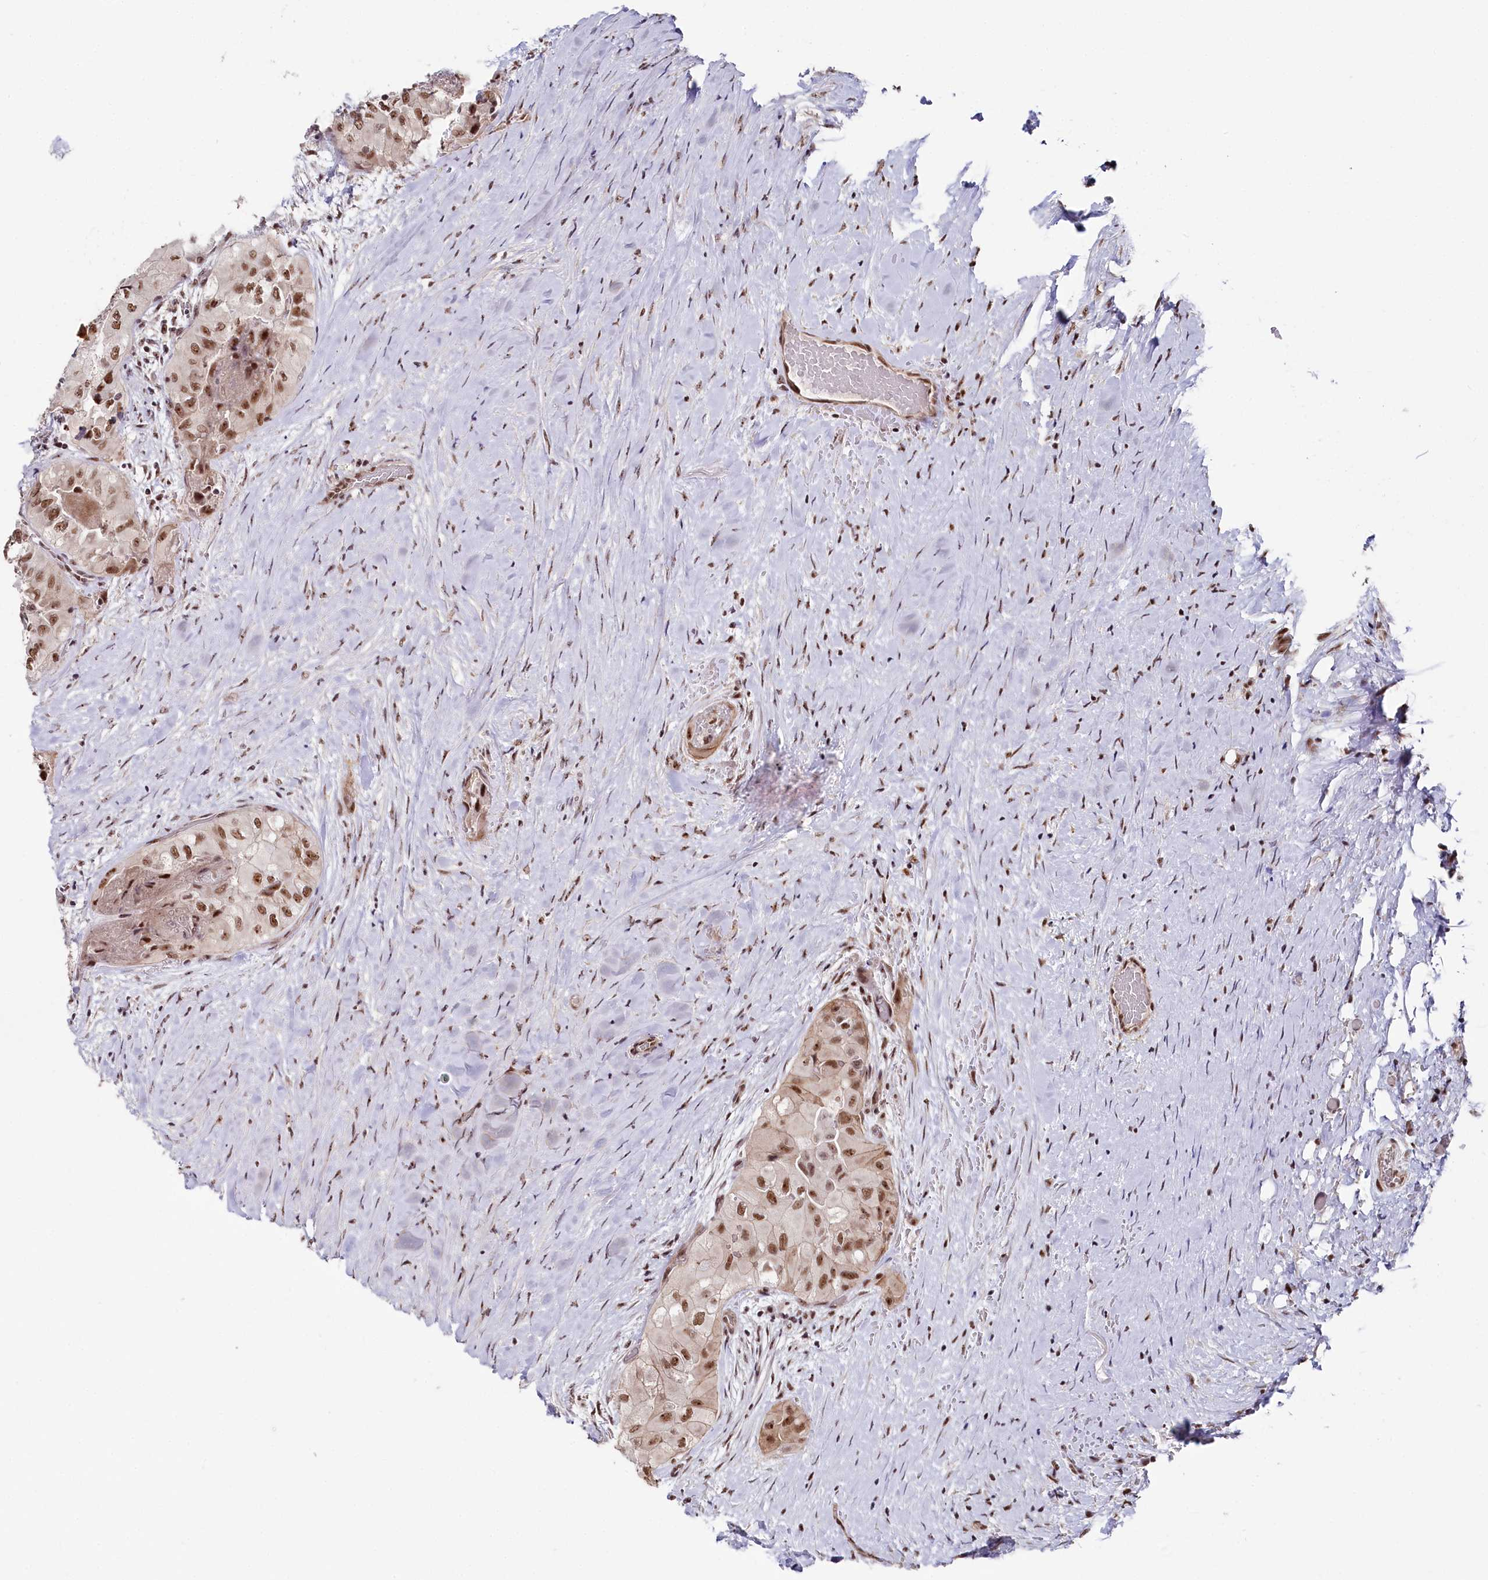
{"staining": {"intensity": "moderate", "quantity": ">75%", "location": "nuclear"}, "tissue": "thyroid cancer", "cell_type": "Tumor cells", "image_type": "cancer", "snomed": [{"axis": "morphology", "description": "Papillary adenocarcinoma, NOS"}, {"axis": "topography", "description": "Thyroid gland"}], "caption": "High-power microscopy captured an immunohistochemistry photomicrograph of thyroid papillary adenocarcinoma, revealing moderate nuclear positivity in about >75% of tumor cells.", "gene": "POLR2H", "patient": {"sex": "female", "age": 59}}